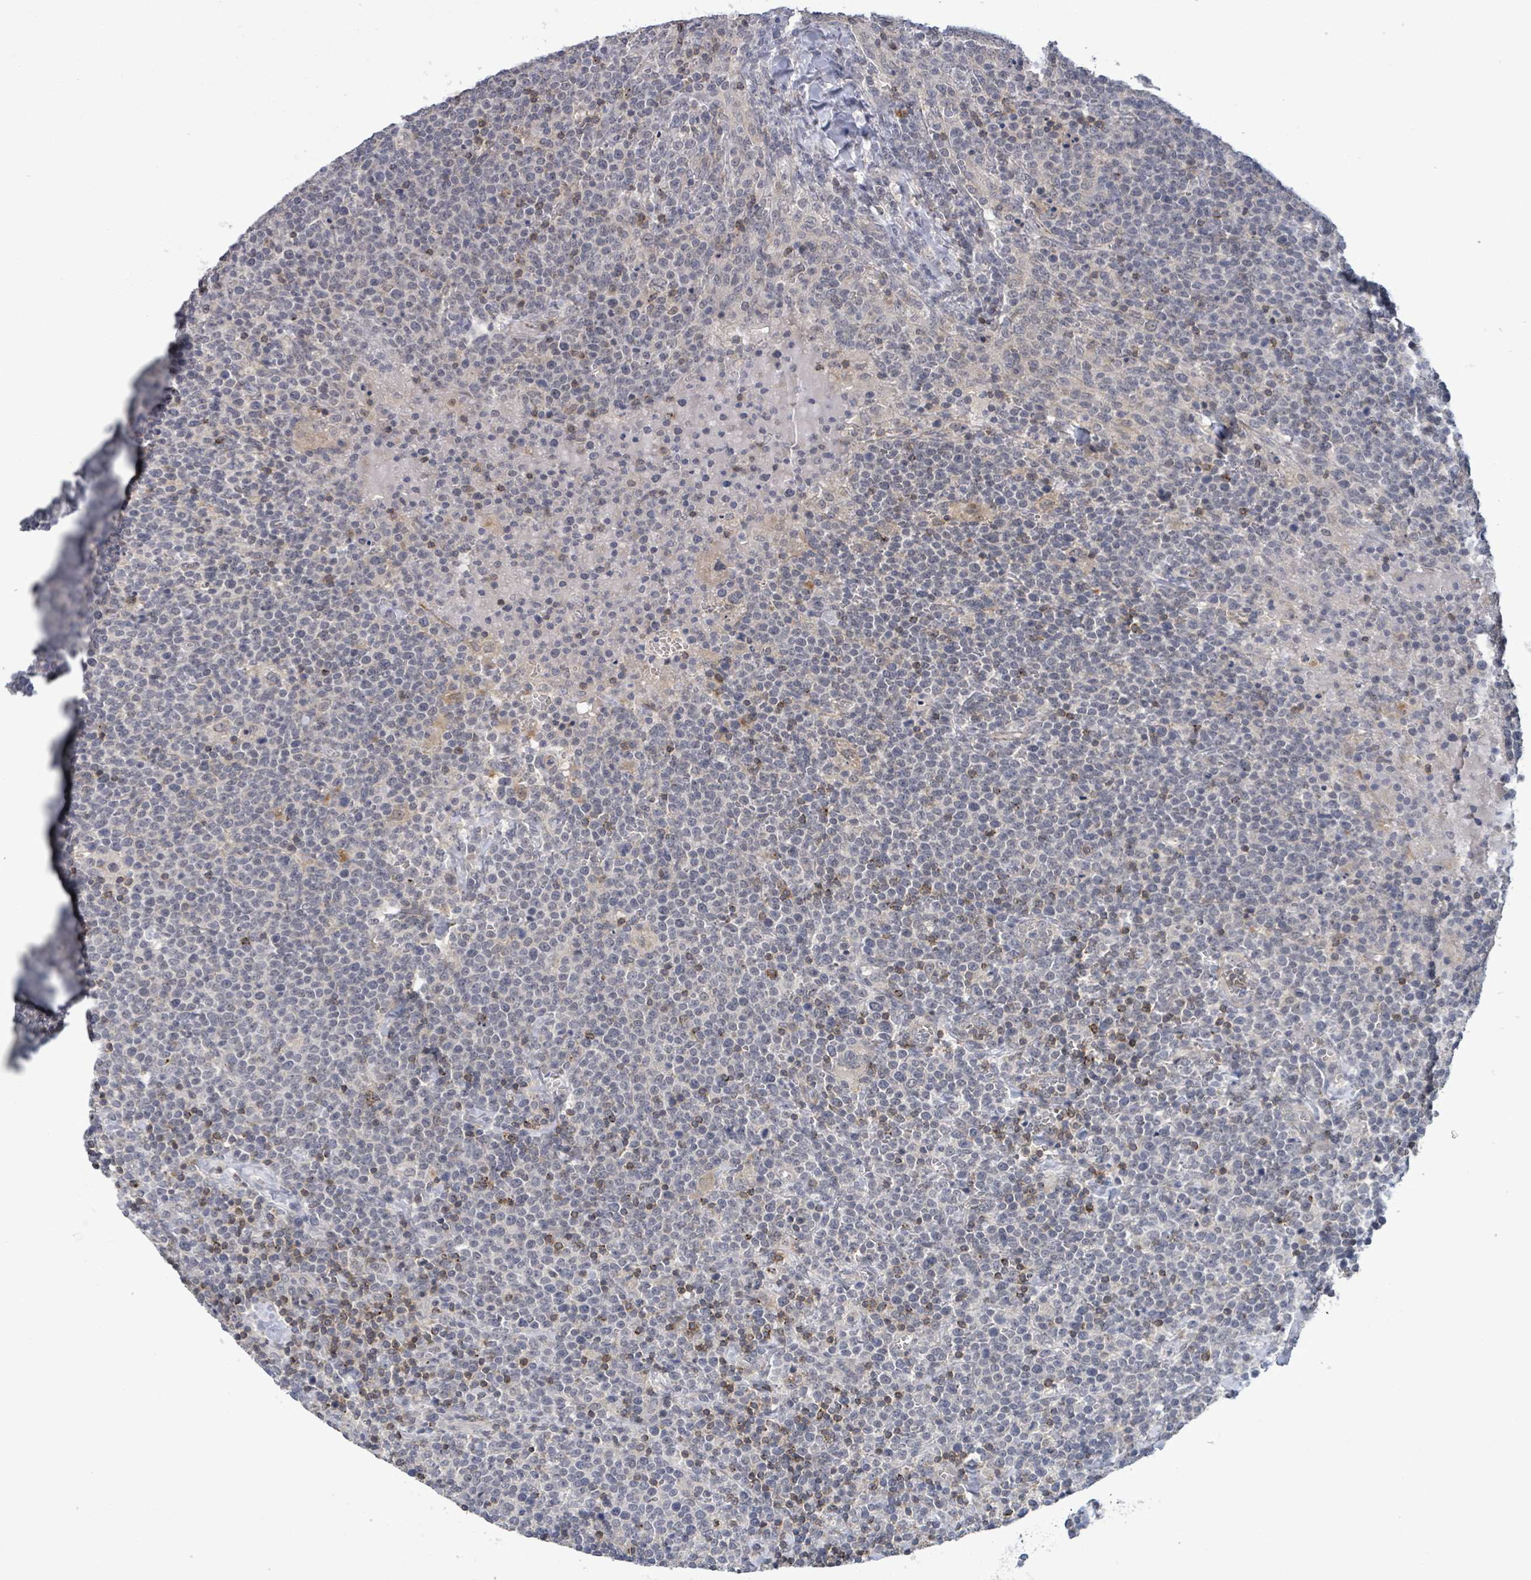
{"staining": {"intensity": "negative", "quantity": "none", "location": "none"}, "tissue": "lymphoma", "cell_type": "Tumor cells", "image_type": "cancer", "snomed": [{"axis": "morphology", "description": "Malignant lymphoma, non-Hodgkin's type, High grade"}, {"axis": "topography", "description": "Lymph node"}], "caption": "Lymphoma stained for a protein using IHC shows no positivity tumor cells.", "gene": "AMMECR1", "patient": {"sex": "male", "age": 61}}